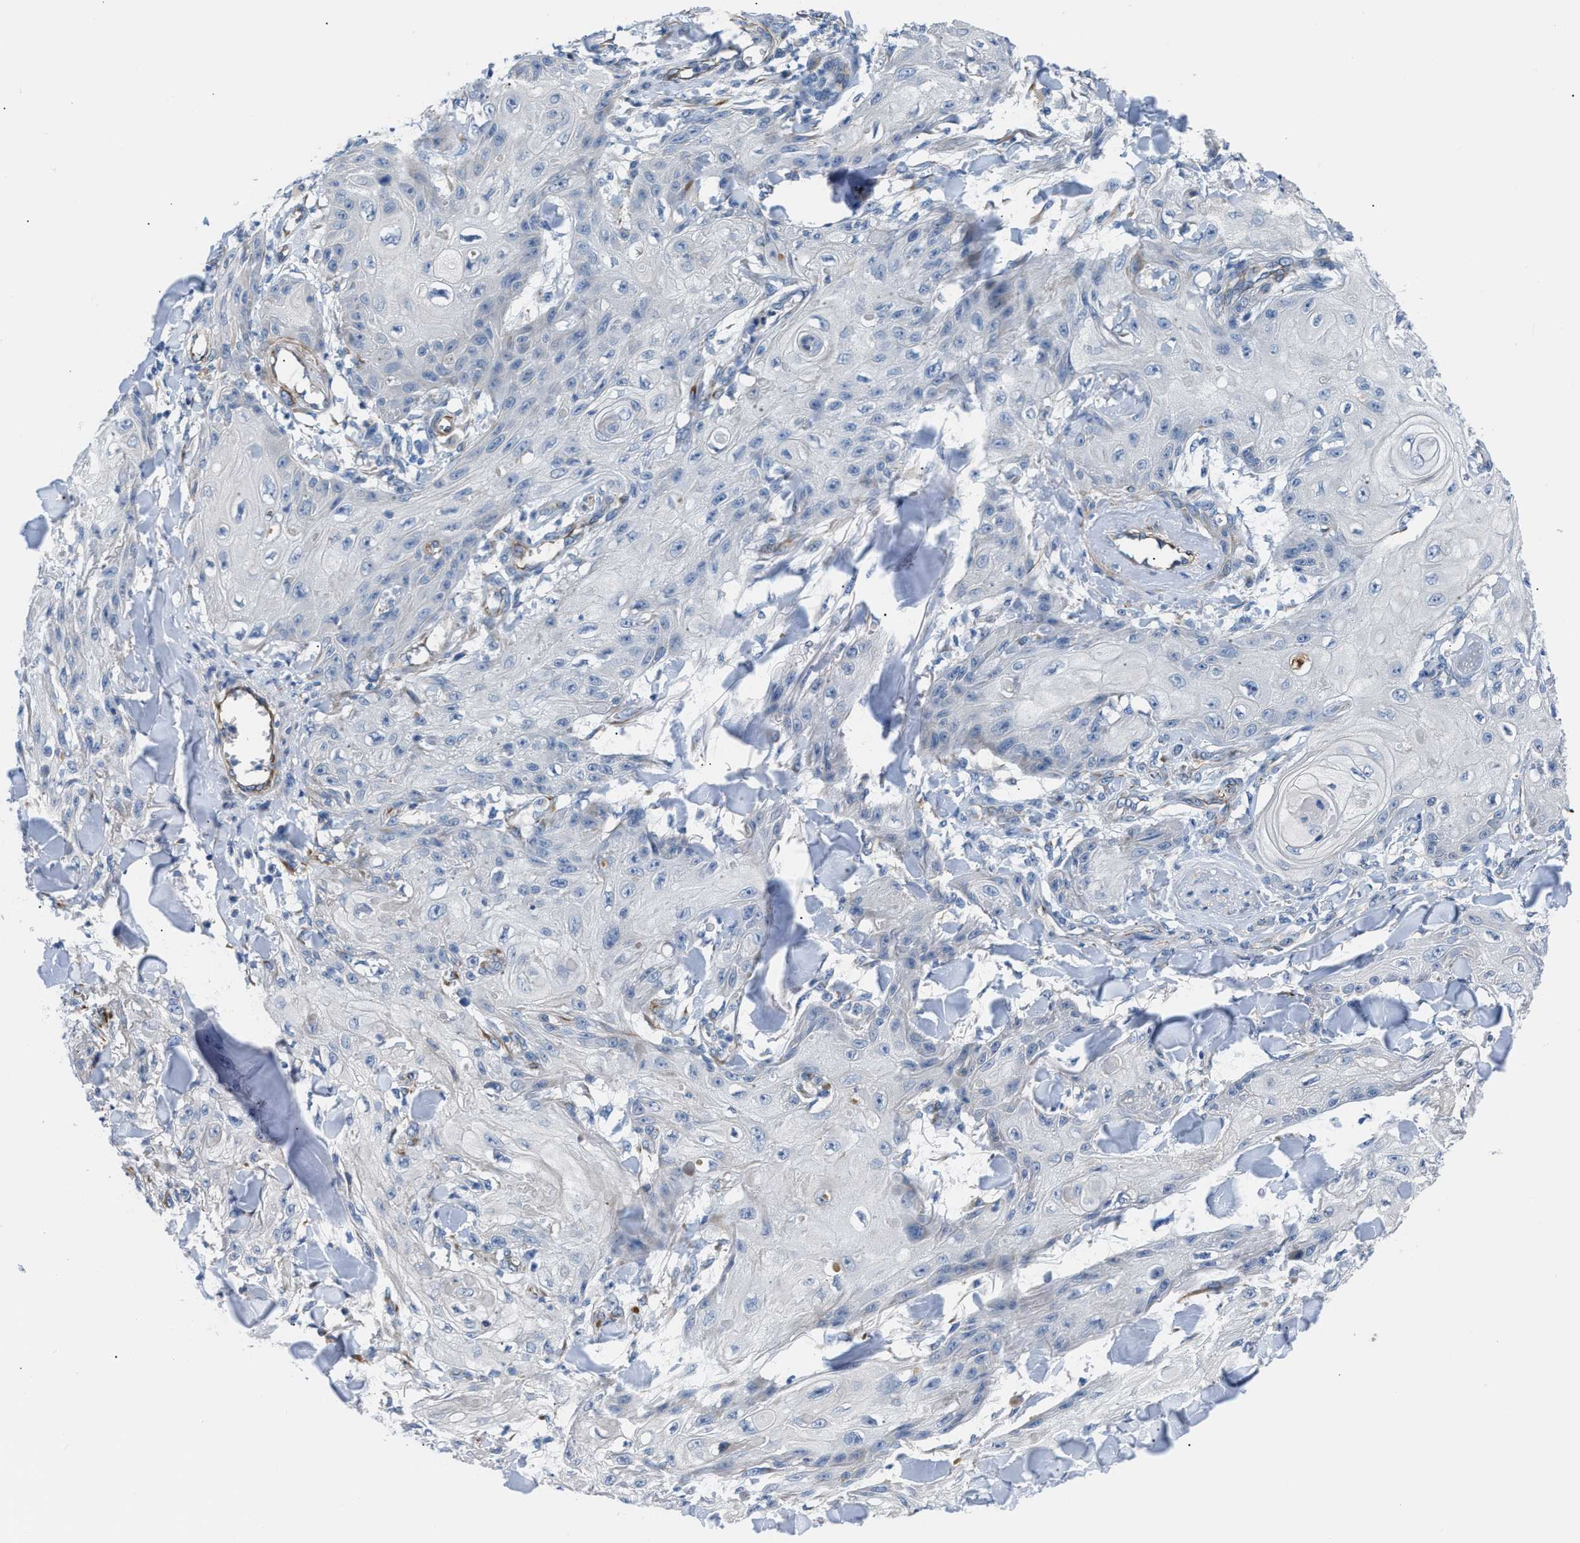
{"staining": {"intensity": "negative", "quantity": "none", "location": "none"}, "tissue": "skin cancer", "cell_type": "Tumor cells", "image_type": "cancer", "snomed": [{"axis": "morphology", "description": "Squamous cell carcinoma, NOS"}, {"axis": "topography", "description": "Skin"}], "caption": "High power microscopy micrograph of an immunohistochemistry photomicrograph of skin cancer, revealing no significant positivity in tumor cells. (DAB IHC visualized using brightfield microscopy, high magnification).", "gene": "TFPI", "patient": {"sex": "male", "age": 74}}